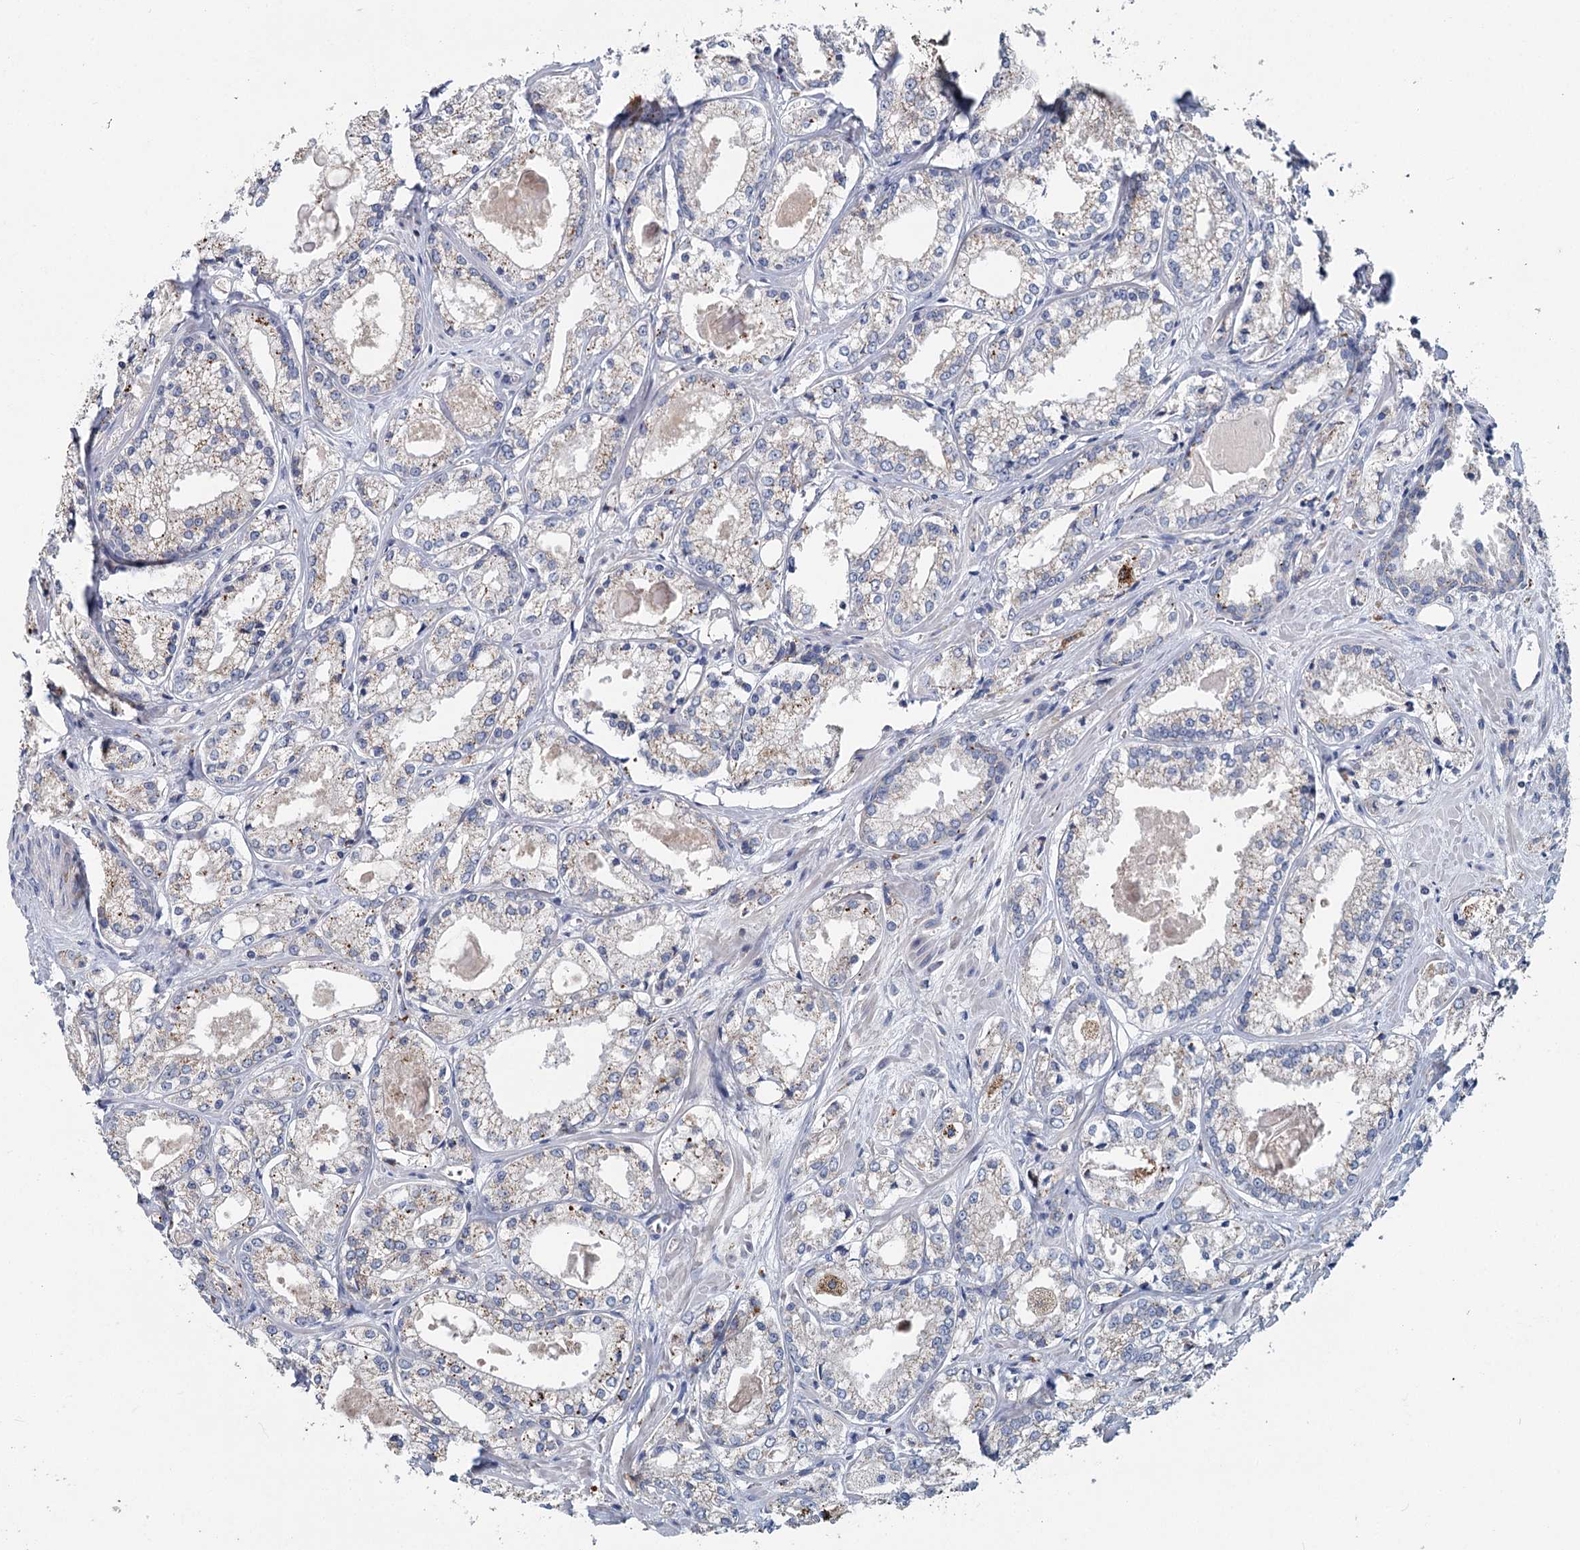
{"staining": {"intensity": "weak", "quantity": "<25%", "location": "cytoplasmic/membranous"}, "tissue": "prostate cancer", "cell_type": "Tumor cells", "image_type": "cancer", "snomed": [{"axis": "morphology", "description": "Adenocarcinoma, Low grade"}, {"axis": "topography", "description": "Prostate"}], "caption": "Immunohistochemical staining of human prostate cancer exhibits no significant staining in tumor cells.", "gene": "ANKRD16", "patient": {"sex": "male", "age": 47}}